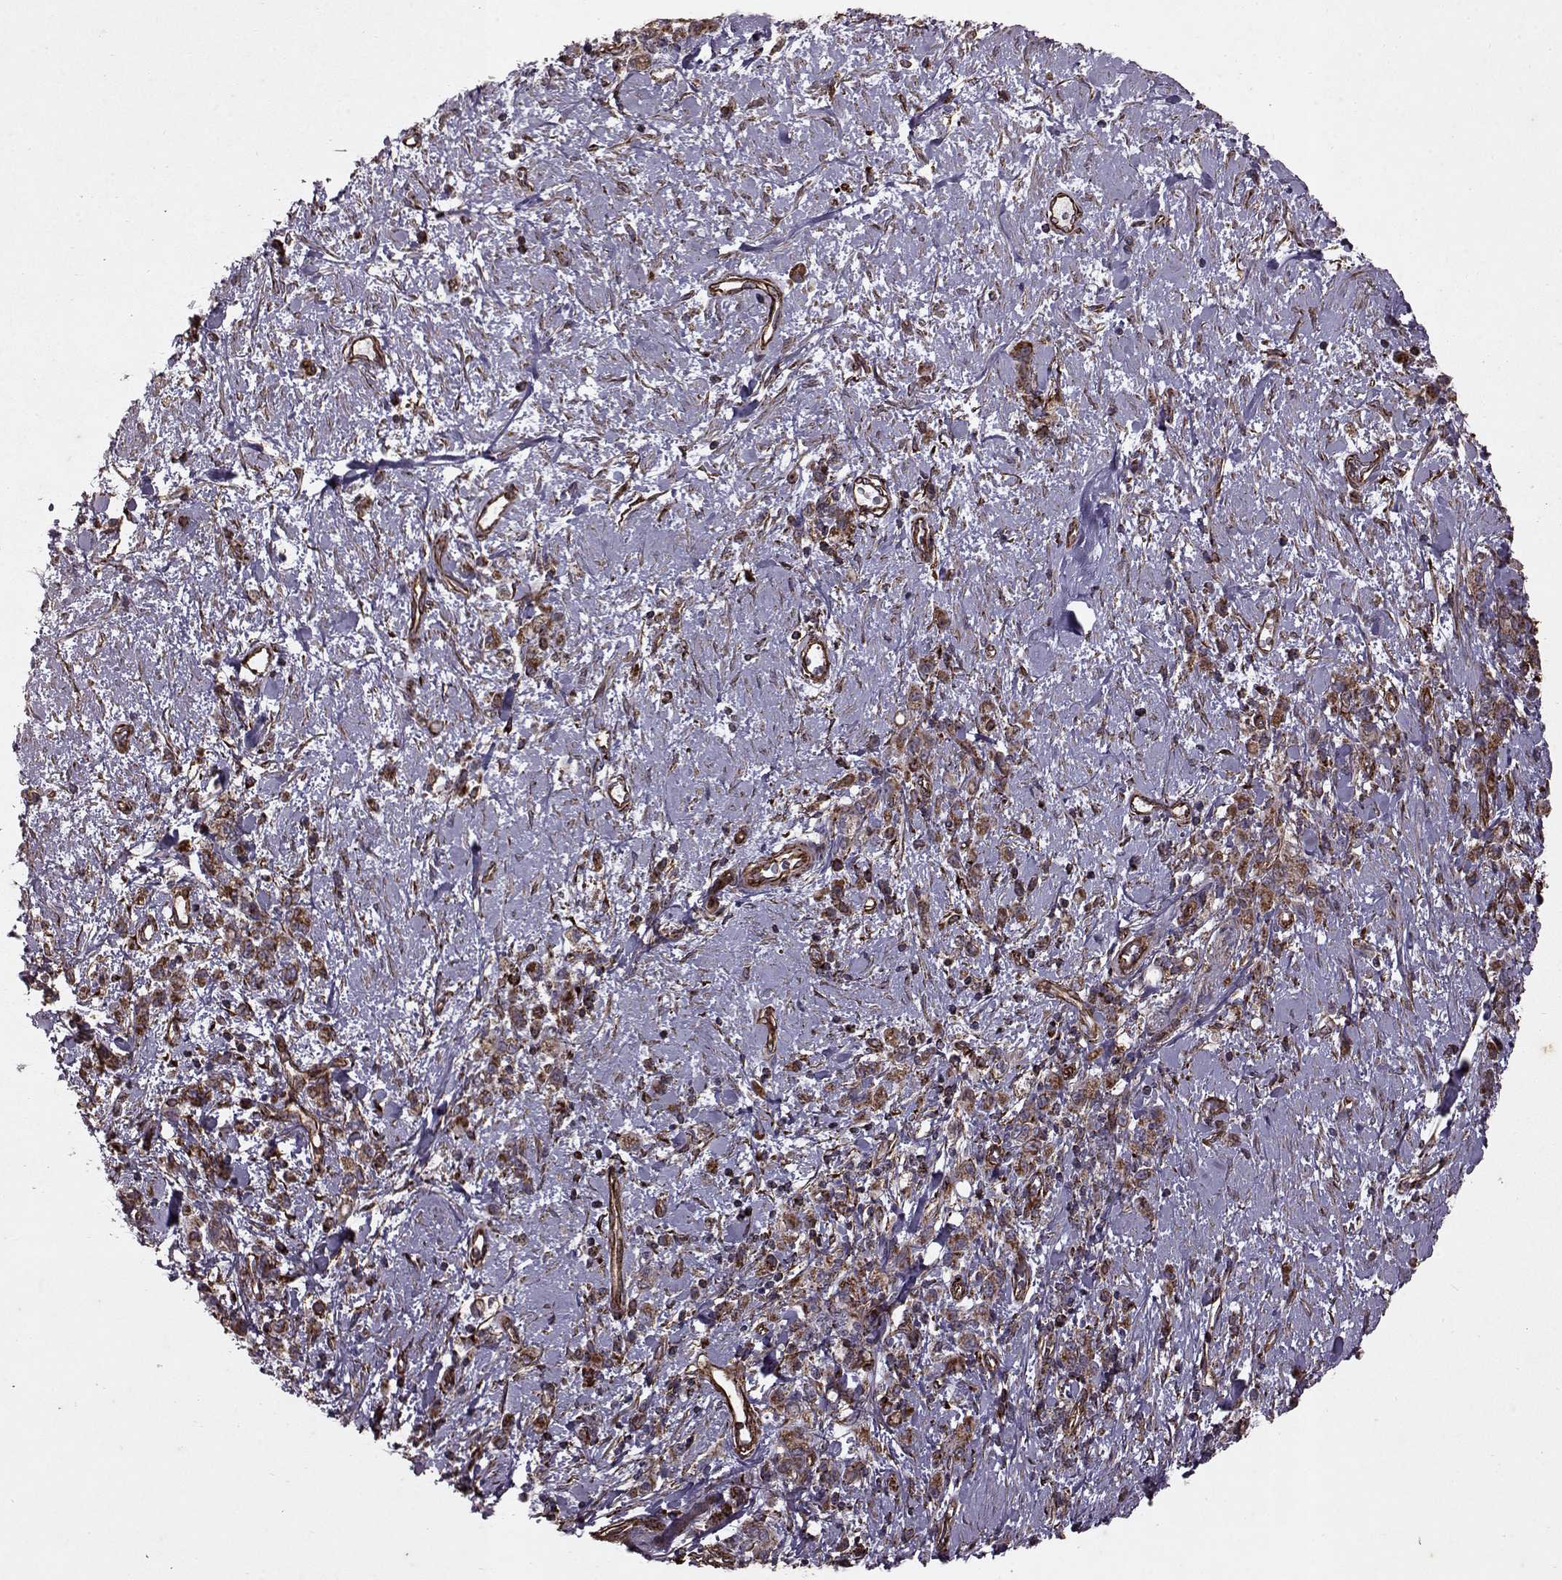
{"staining": {"intensity": "moderate", "quantity": ">75%", "location": "cytoplasmic/membranous"}, "tissue": "stomach cancer", "cell_type": "Tumor cells", "image_type": "cancer", "snomed": [{"axis": "morphology", "description": "Adenocarcinoma, NOS"}, {"axis": "topography", "description": "Stomach"}], "caption": "Protein expression analysis of human stomach adenocarcinoma reveals moderate cytoplasmic/membranous positivity in approximately >75% of tumor cells.", "gene": "FXN", "patient": {"sex": "male", "age": 77}}